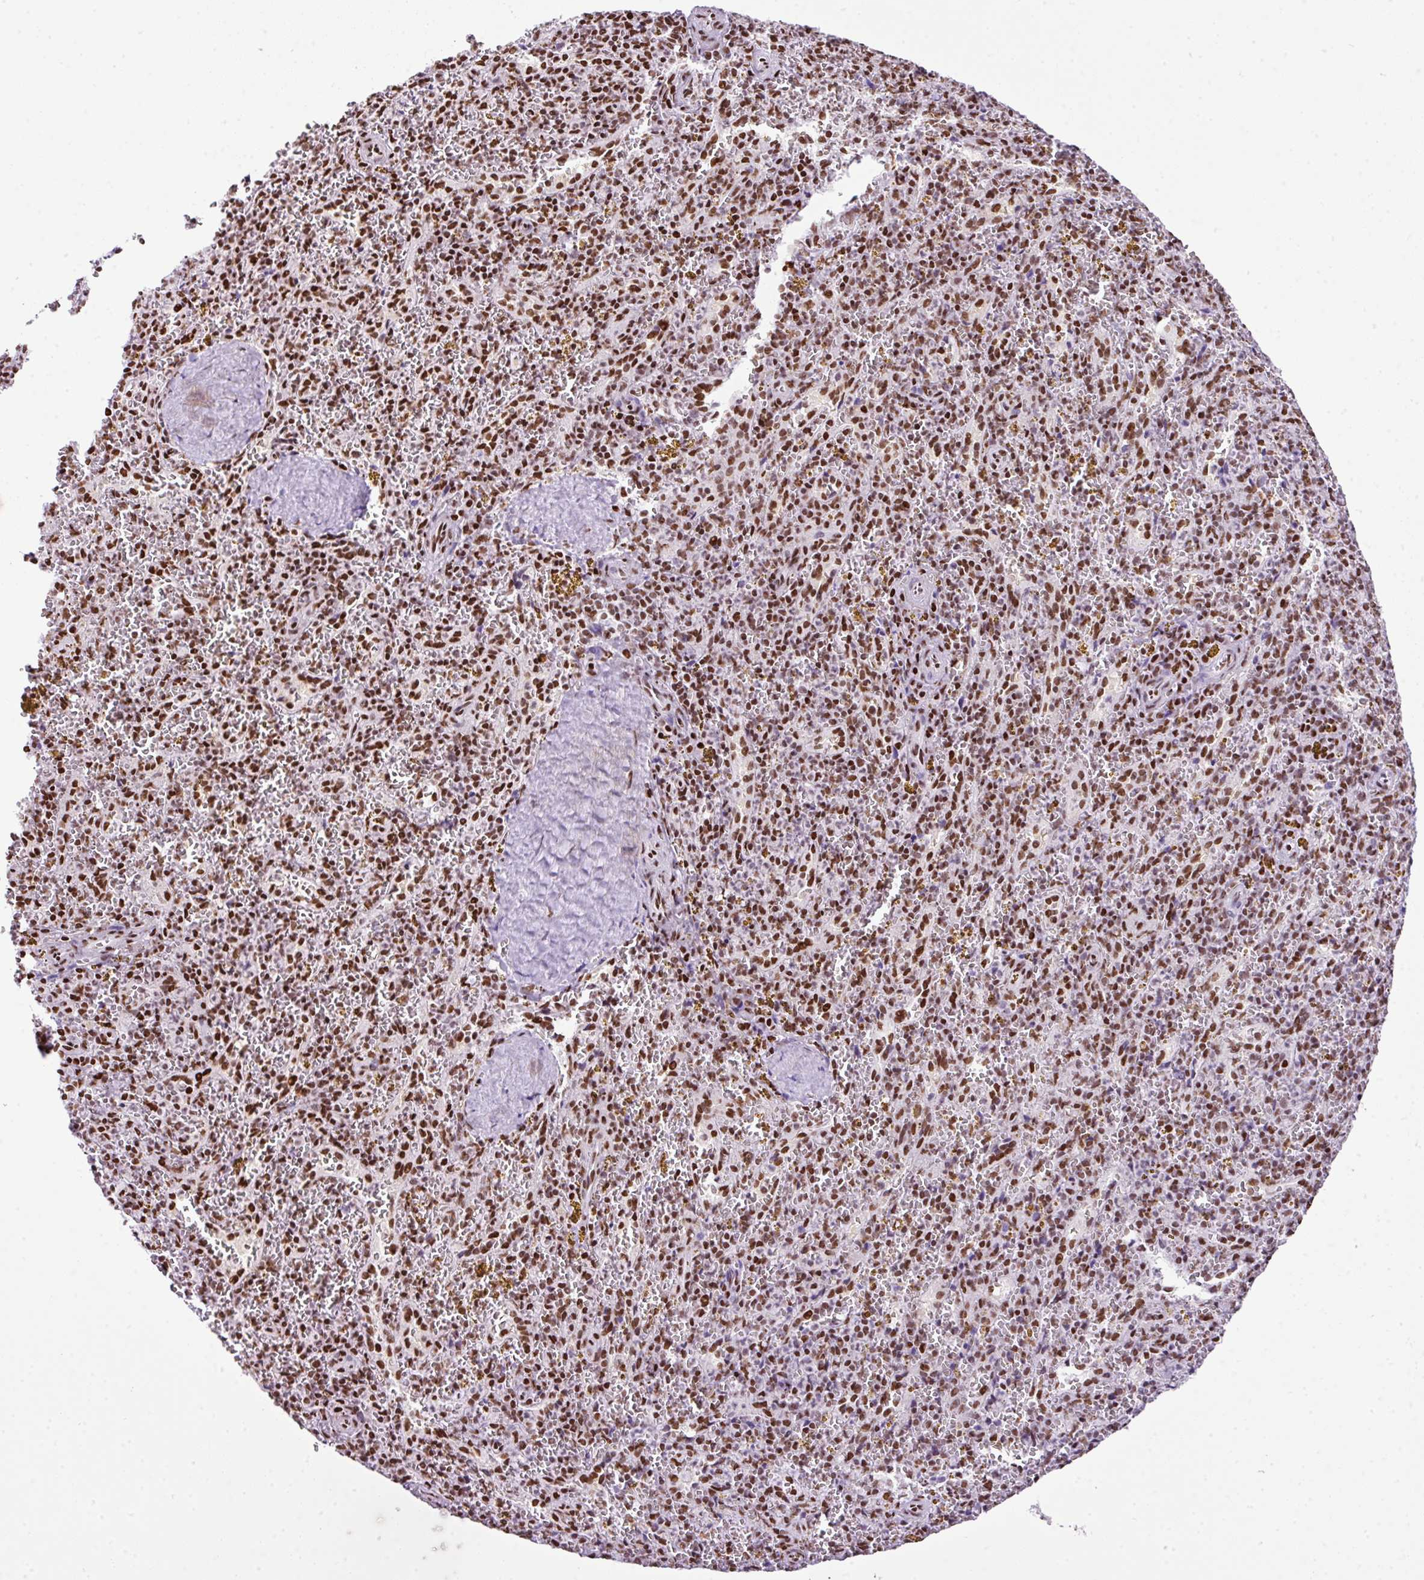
{"staining": {"intensity": "moderate", "quantity": ">75%", "location": "nuclear"}, "tissue": "spleen", "cell_type": "Cells in red pulp", "image_type": "normal", "snomed": [{"axis": "morphology", "description": "Normal tissue, NOS"}, {"axis": "topography", "description": "Spleen"}], "caption": "DAB (3,3'-diaminobenzidine) immunohistochemical staining of benign spleen shows moderate nuclear protein expression in approximately >75% of cells in red pulp. The staining was performed using DAB, with brown indicating positive protein expression. Nuclei are stained blue with hematoxylin.", "gene": "RARG", "patient": {"sex": "male", "age": 57}}